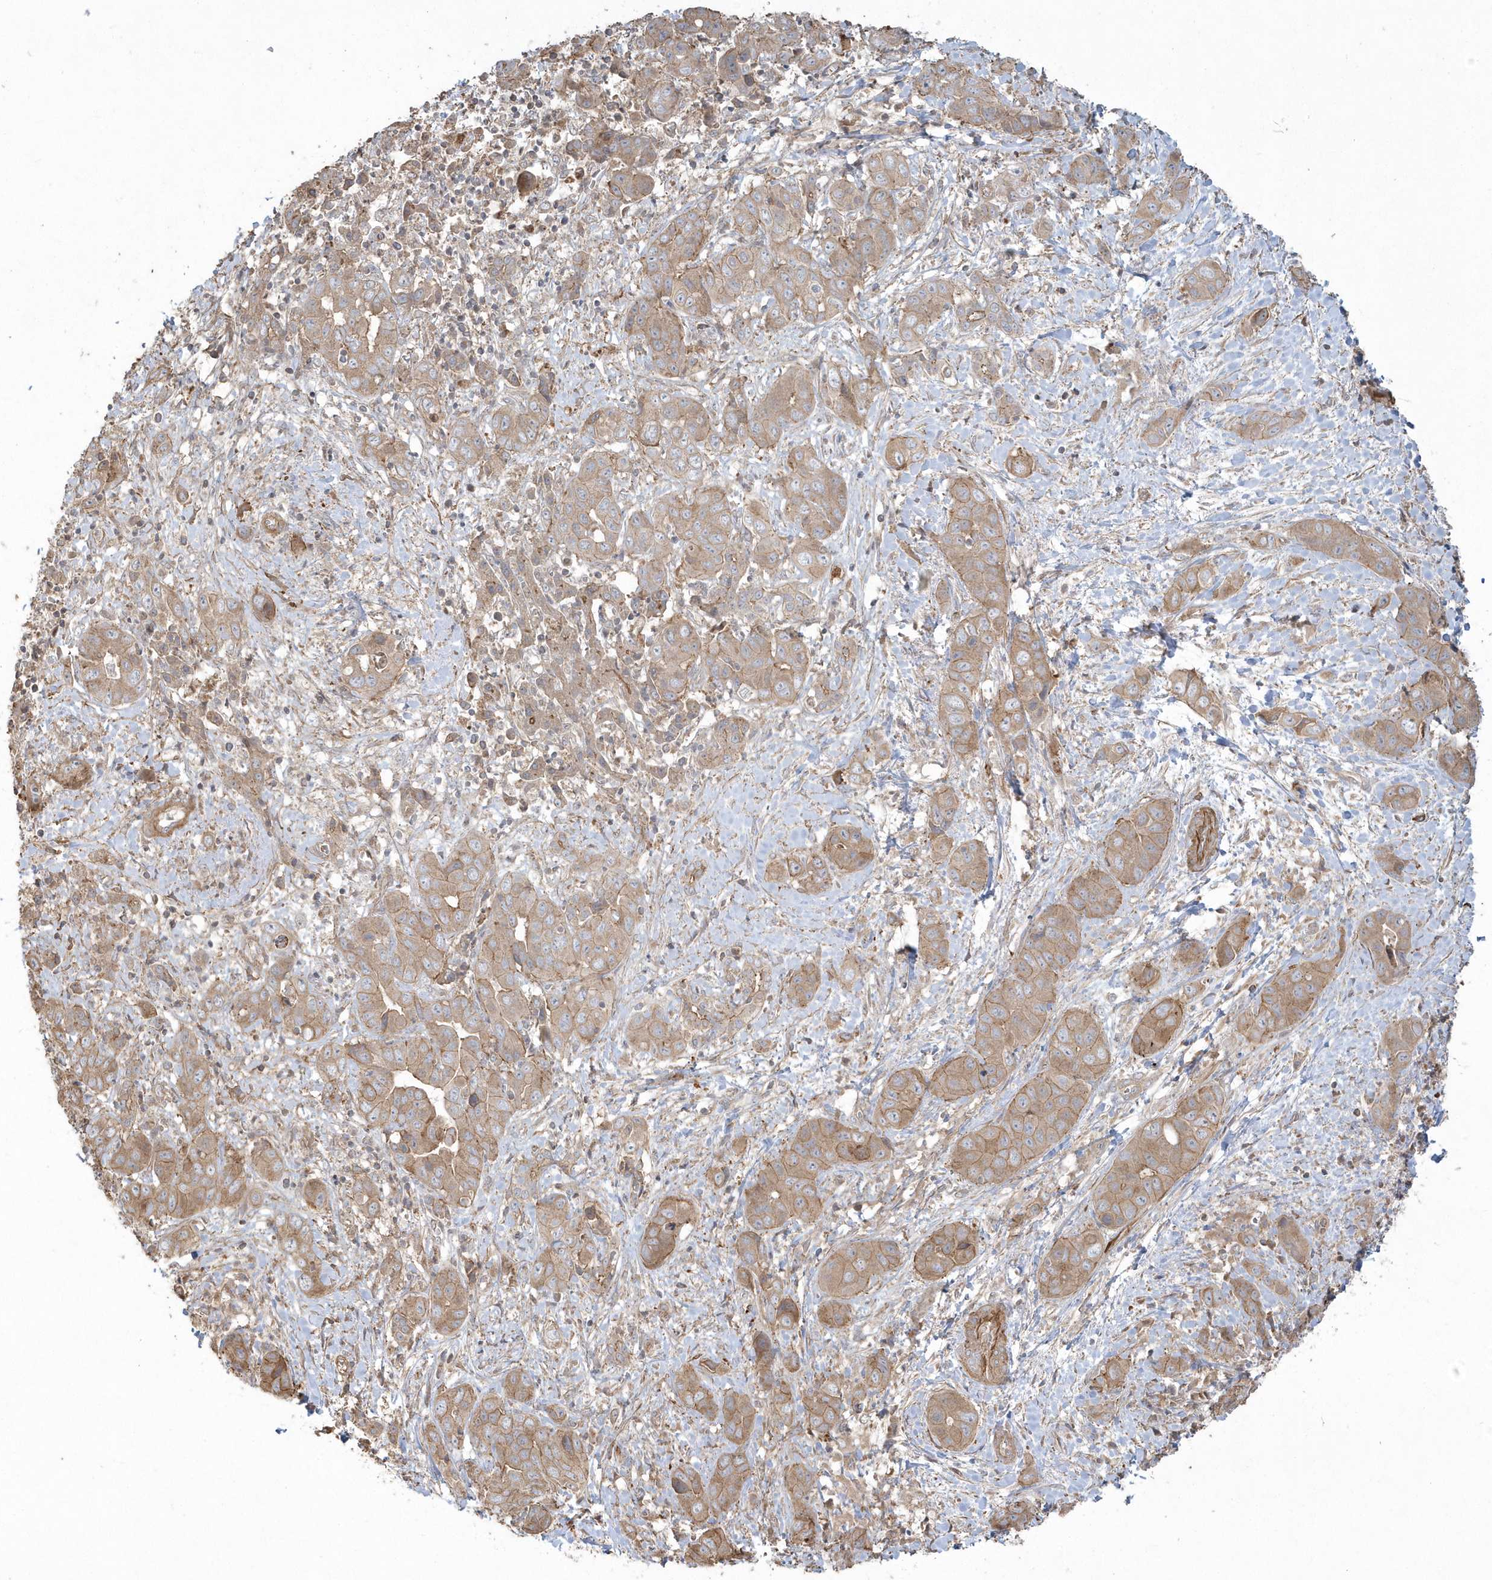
{"staining": {"intensity": "moderate", "quantity": ">75%", "location": "cytoplasmic/membranous"}, "tissue": "liver cancer", "cell_type": "Tumor cells", "image_type": "cancer", "snomed": [{"axis": "morphology", "description": "Cholangiocarcinoma"}, {"axis": "topography", "description": "Liver"}], "caption": "Moderate cytoplasmic/membranous staining for a protein is identified in about >75% of tumor cells of liver cancer using immunohistochemistry (IHC).", "gene": "ARMC8", "patient": {"sex": "female", "age": 52}}